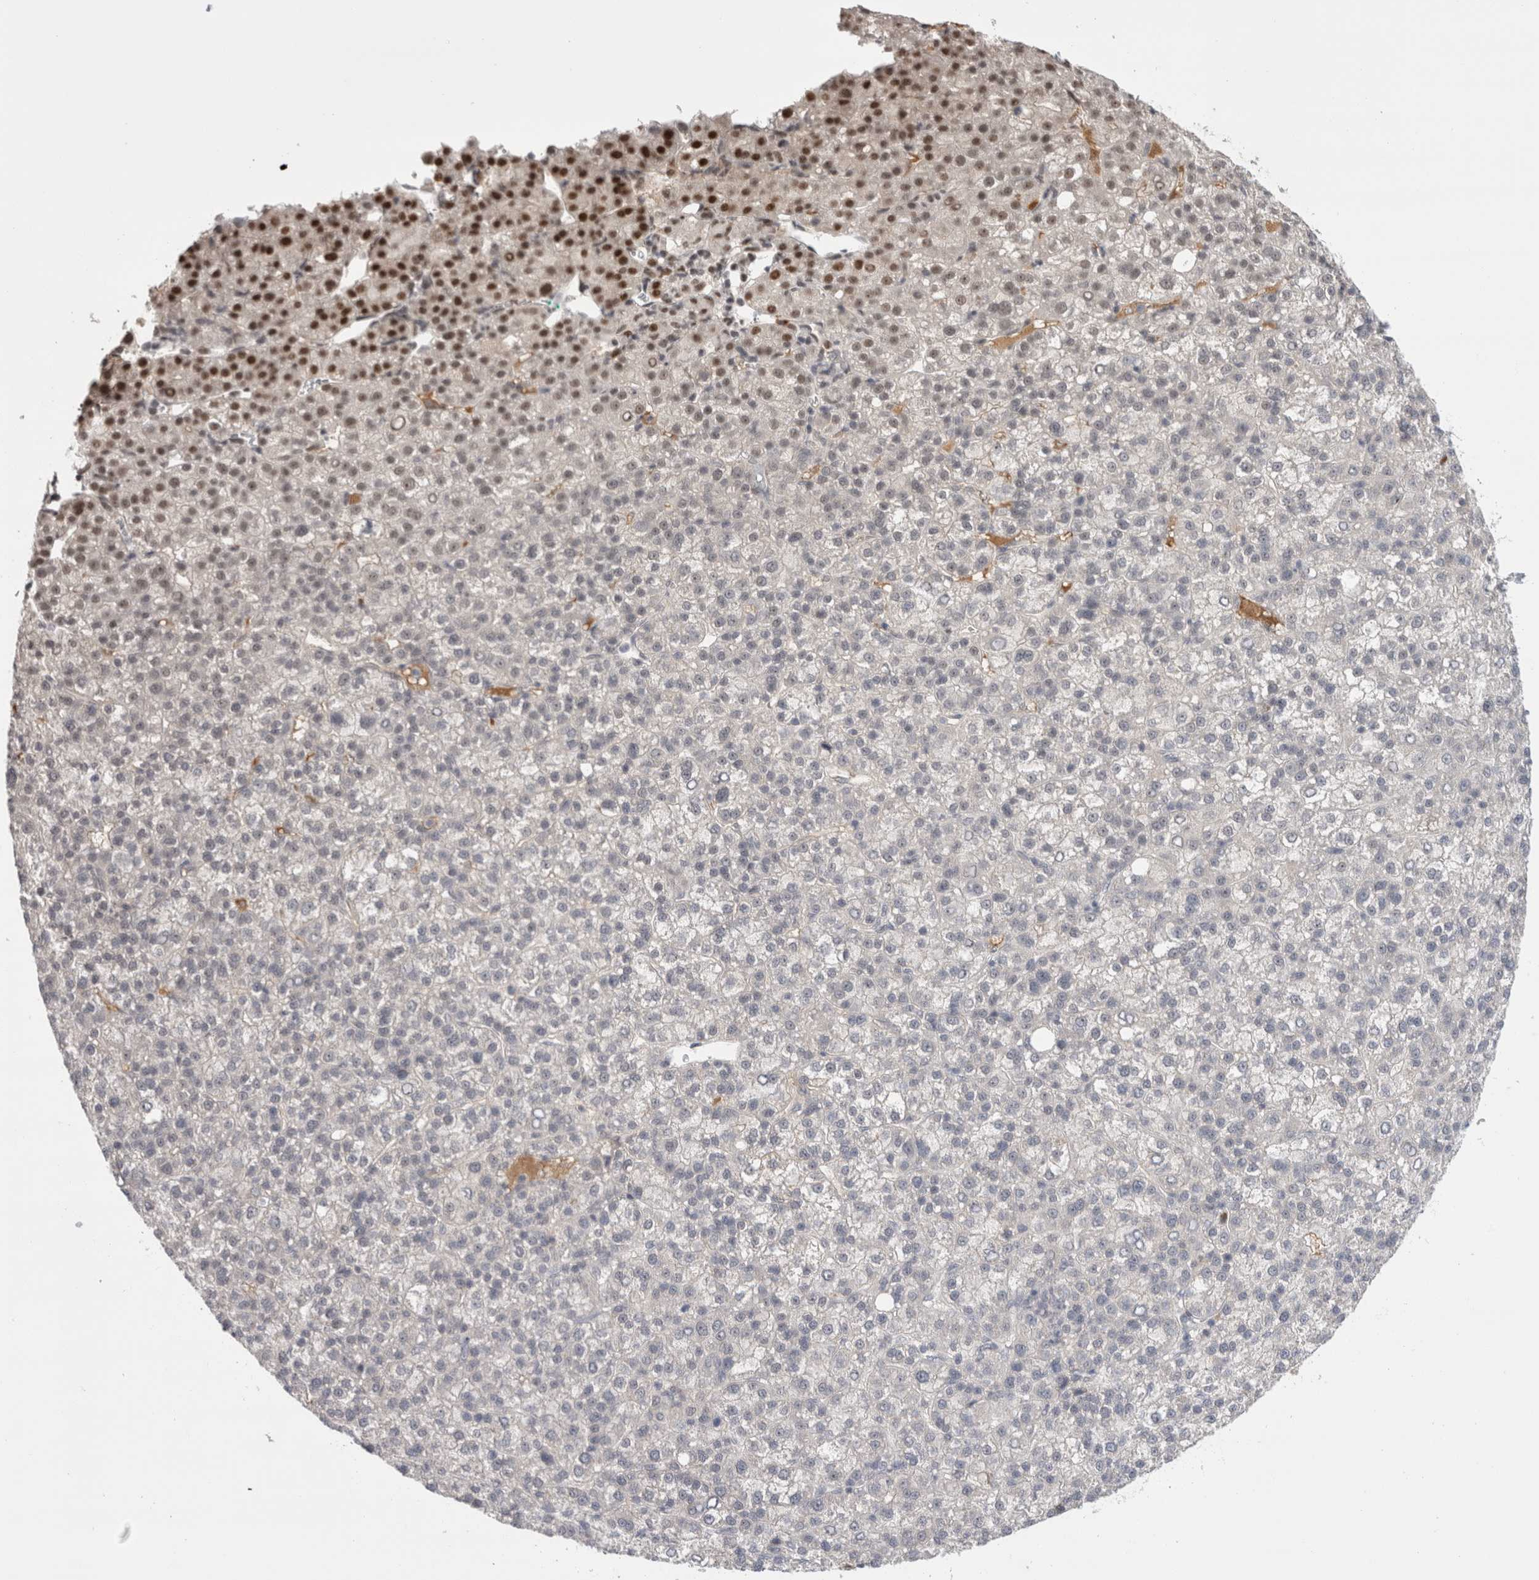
{"staining": {"intensity": "negative", "quantity": "none", "location": "none"}, "tissue": "liver cancer", "cell_type": "Tumor cells", "image_type": "cancer", "snomed": [{"axis": "morphology", "description": "Carcinoma, Hepatocellular, NOS"}, {"axis": "topography", "description": "Liver"}], "caption": "Photomicrograph shows no significant protein staining in tumor cells of liver hepatocellular carcinoma. (DAB (3,3'-diaminobenzidine) IHC, high magnification).", "gene": "ZNF24", "patient": {"sex": "female", "age": 58}}